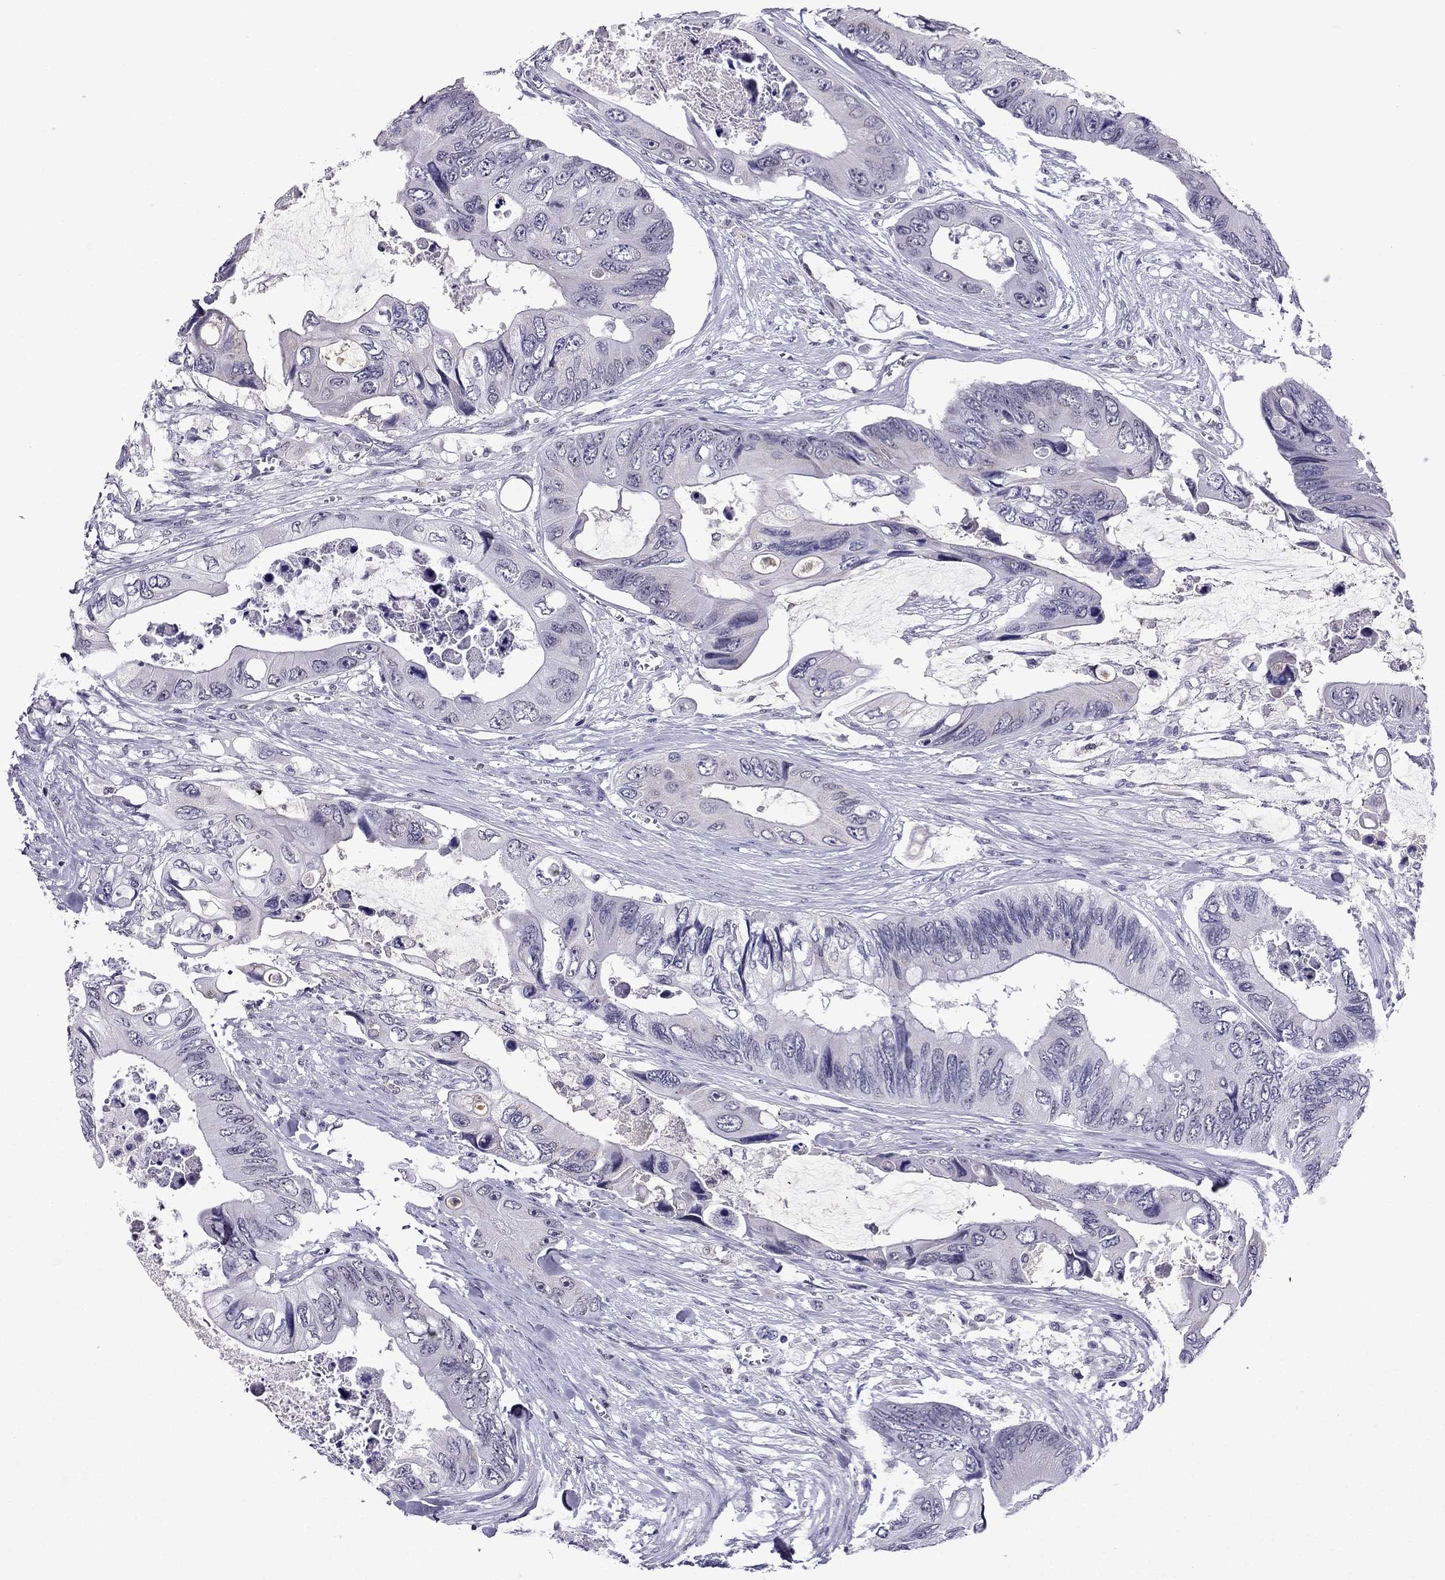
{"staining": {"intensity": "negative", "quantity": "none", "location": "none"}, "tissue": "colorectal cancer", "cell_type": "Tumor cells", "image_type": "cancer", "snomed": [{"axis": "morphology", "description": "Adenocarcinoma, NOS"}, {"axis": "topography", "description": "Rectum"}], "caption": "Photomicrograph shows no significant protein staining in tumor cells of colorectal cancer (adenocarcinoma).", "gene": "MYLK3", "patient": {"sex": "male", "age": 63}}